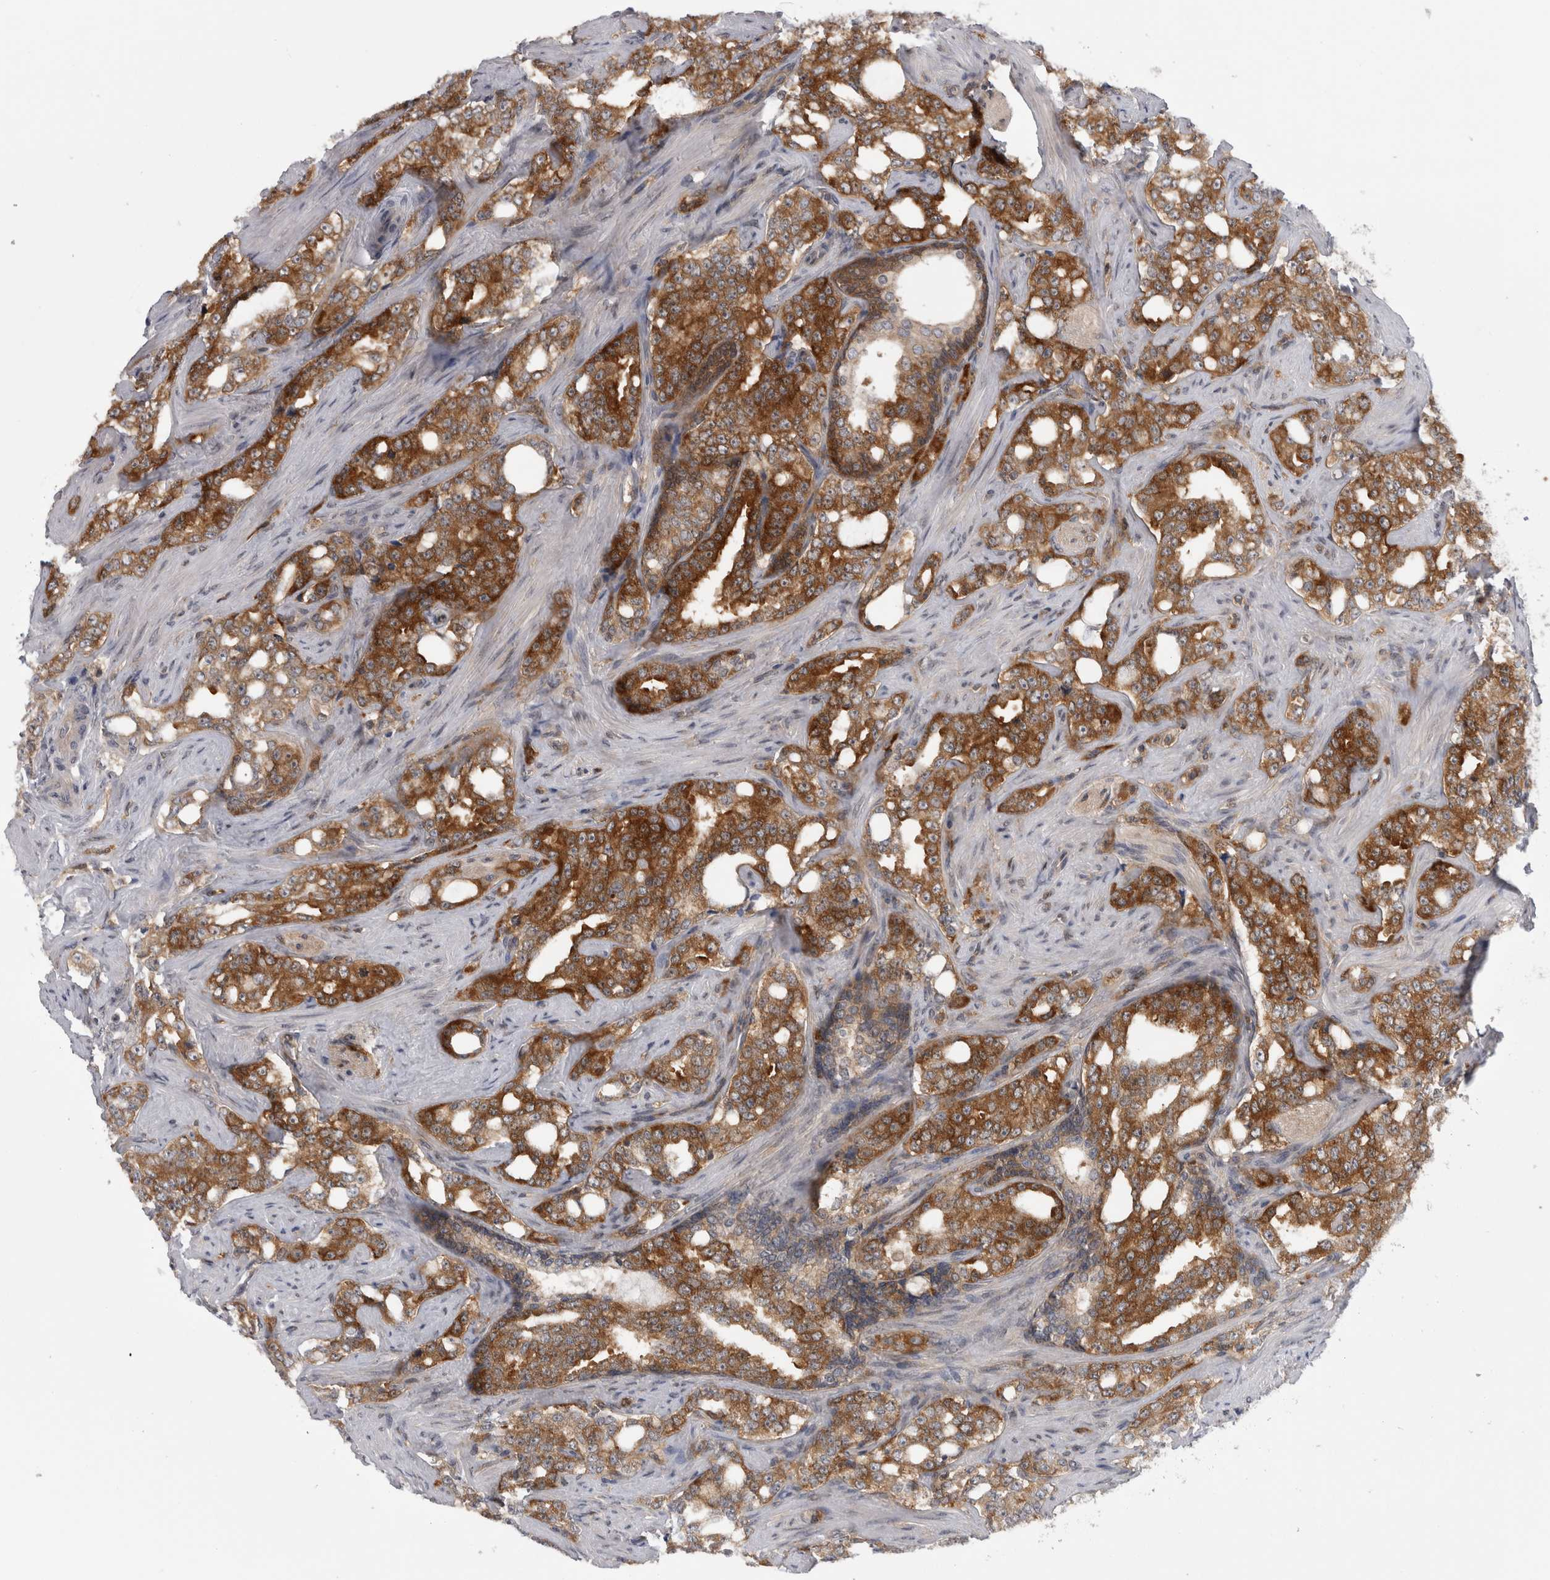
{"staining": {"intensity": "strong", "quantity": ">75%", "location": "cytoplasmic/membranous"}, "tissue": "prostate cancer", "cell_type": "Tumor cells", "image_type": "cancer", "snomed": [{"axis": "morphology", "description": "Adenocarcinoma, High grade"}, {"axis": "topography", "description": "Prostate"}], "caption": "Immunohistochemistry (IHC) of adenocarcinoma (high-grade) (prostate) demonstrates high levels of strong cytoplasmic/membranous staining in about >75% of tumor cells.", "gene": "CACYBP", "patient": {"sex": "male", "age": 64}}